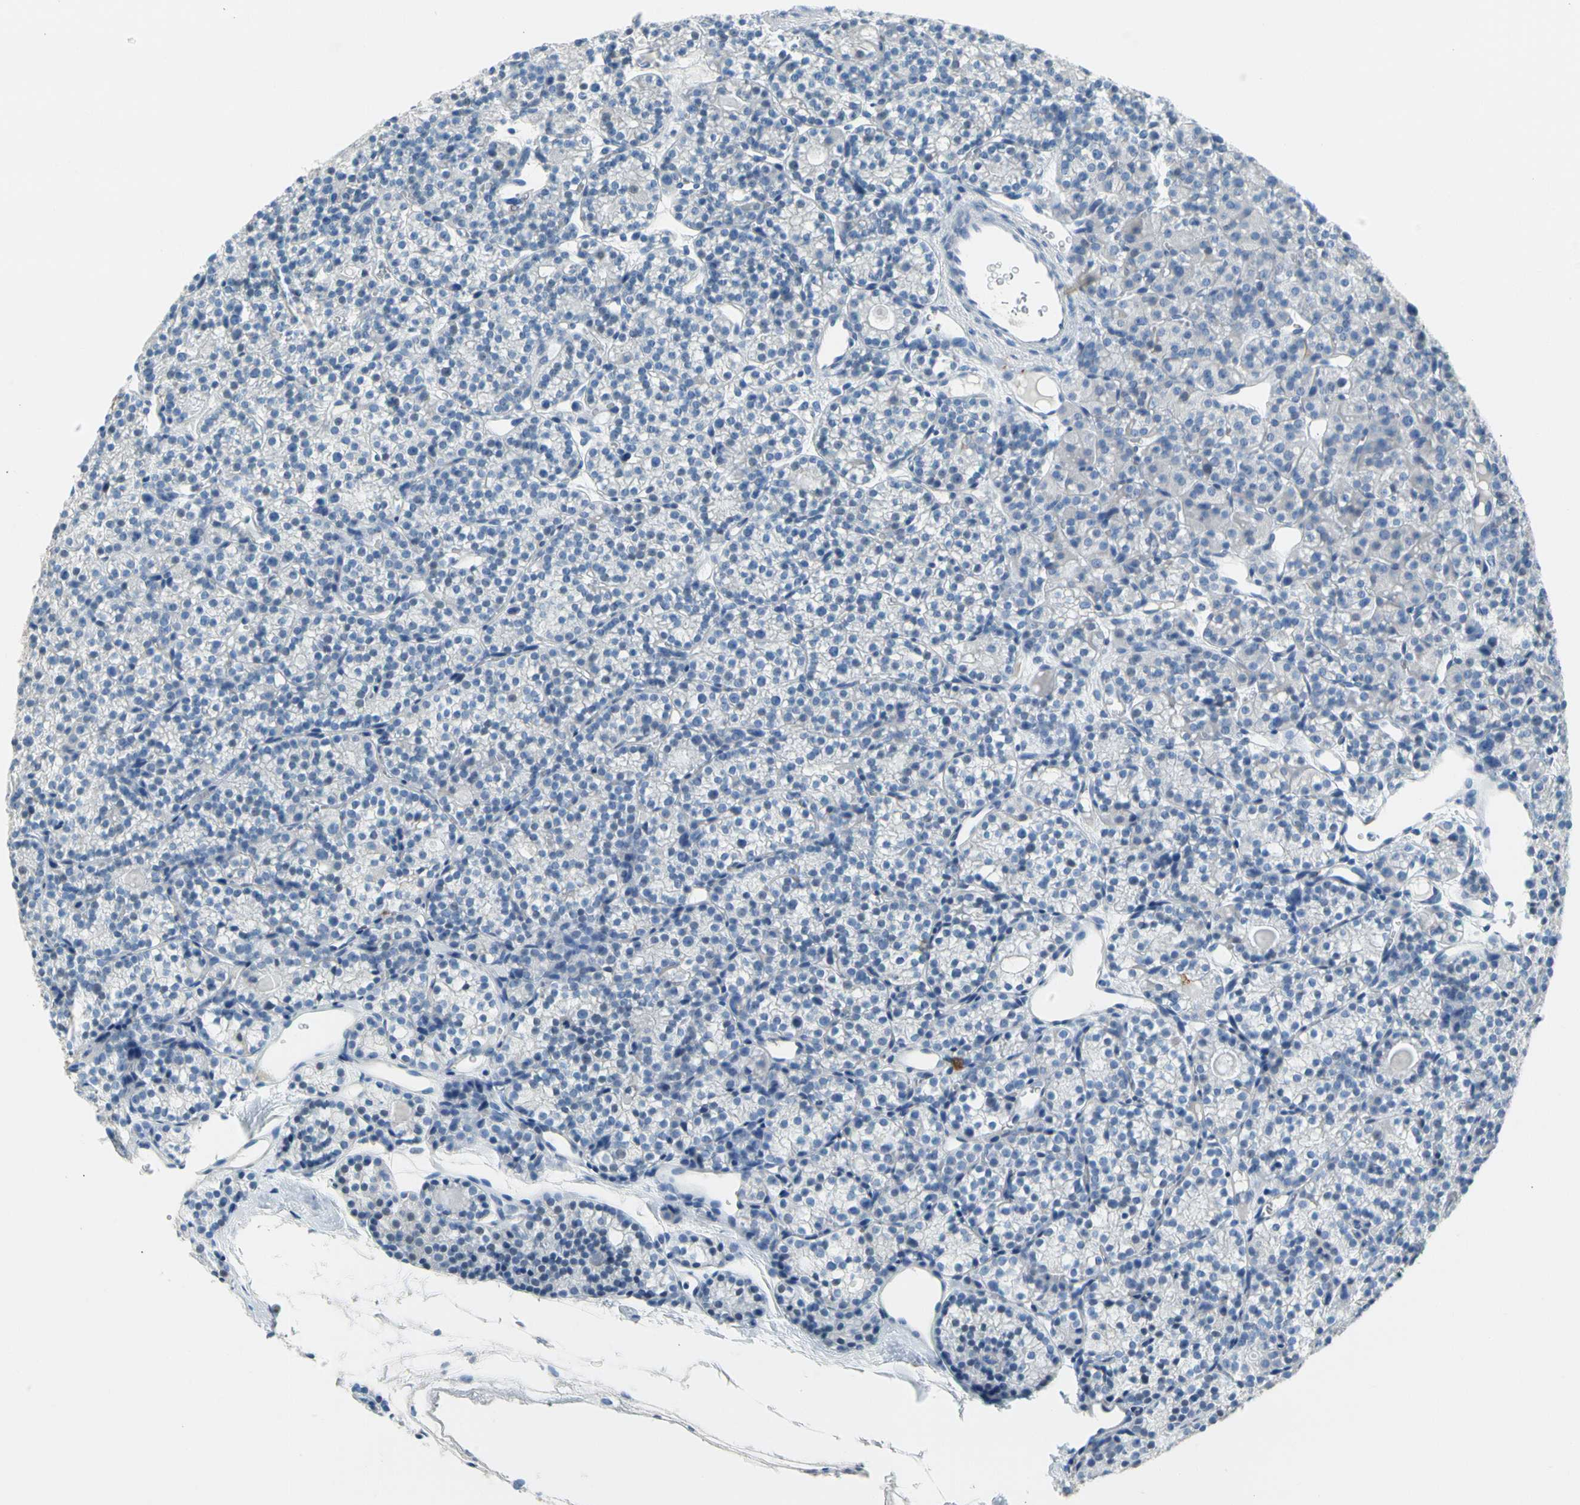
{"staining": {"intensity": "negative", "quantity": "none", "location": "none"}, "tissue": "parathyroid gland", "cell_type": "Glandular cells", "image_type": "normal", "snomed": [{"axis": "morphology", "description": "Normal tissue, NOS"}, {"axis": "topography", "description": "Parathyroid gland"}], "caption": "The IHC image has no significant positivity in glandular cells of parathyroid gland.", "gene": "TACC3", "patient": {"sex": "female", "age": 64}}